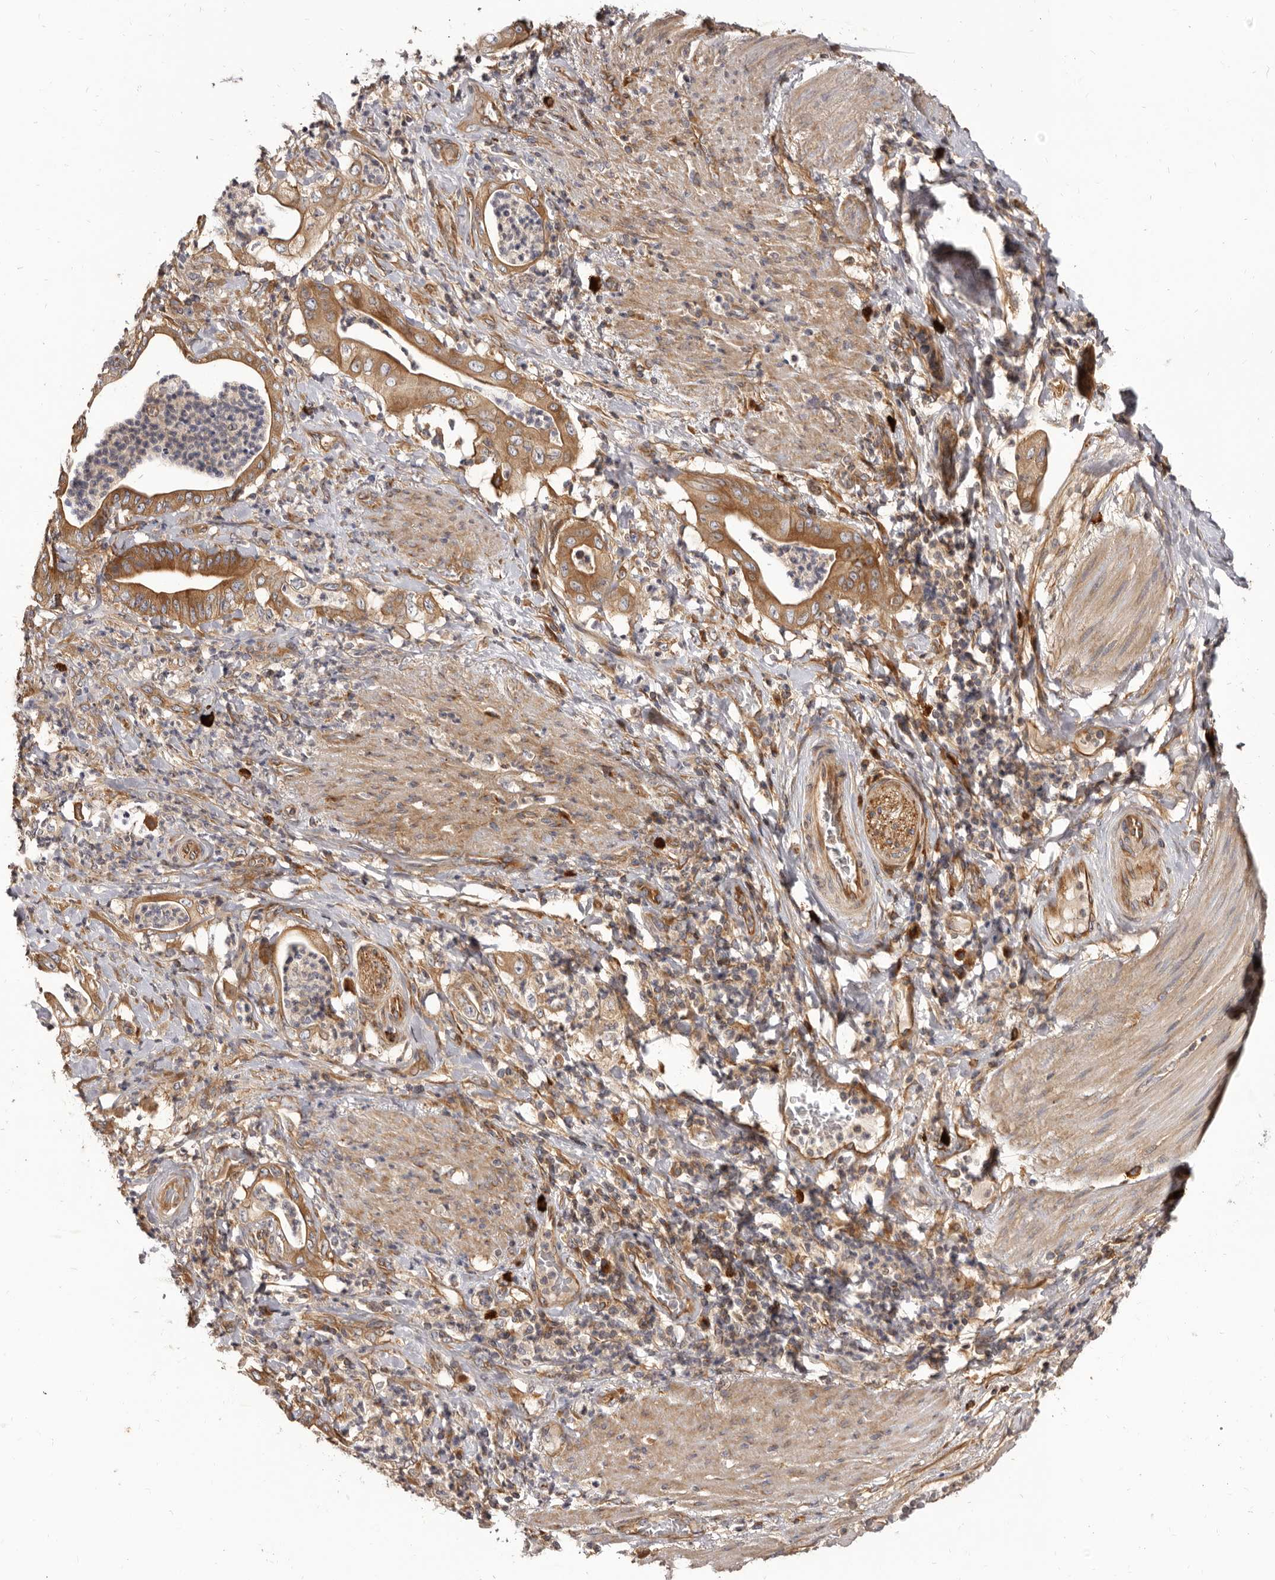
{"staining": {"intensity": "moderate", "quantity": ">75%", "location": "cytoplasmic/membranous"}, "tissue": "stomach cancer", "cell_type": "Tumor cells", "image_type": "cancer", "snomed": [{"axis": "morphology", "description": "Adenocarcinoma, NOS"}, {"axis": "topography", "description": "Stomach"}], "caption": "A medium amount of moderate cytoplasmic/membranous expression is identified in approximately >75% of tumor cells in adenocarcinoma (stomach) tissue.", "gene": "ADAMTS20", "patient": {"sex": "female", "age": 73}}